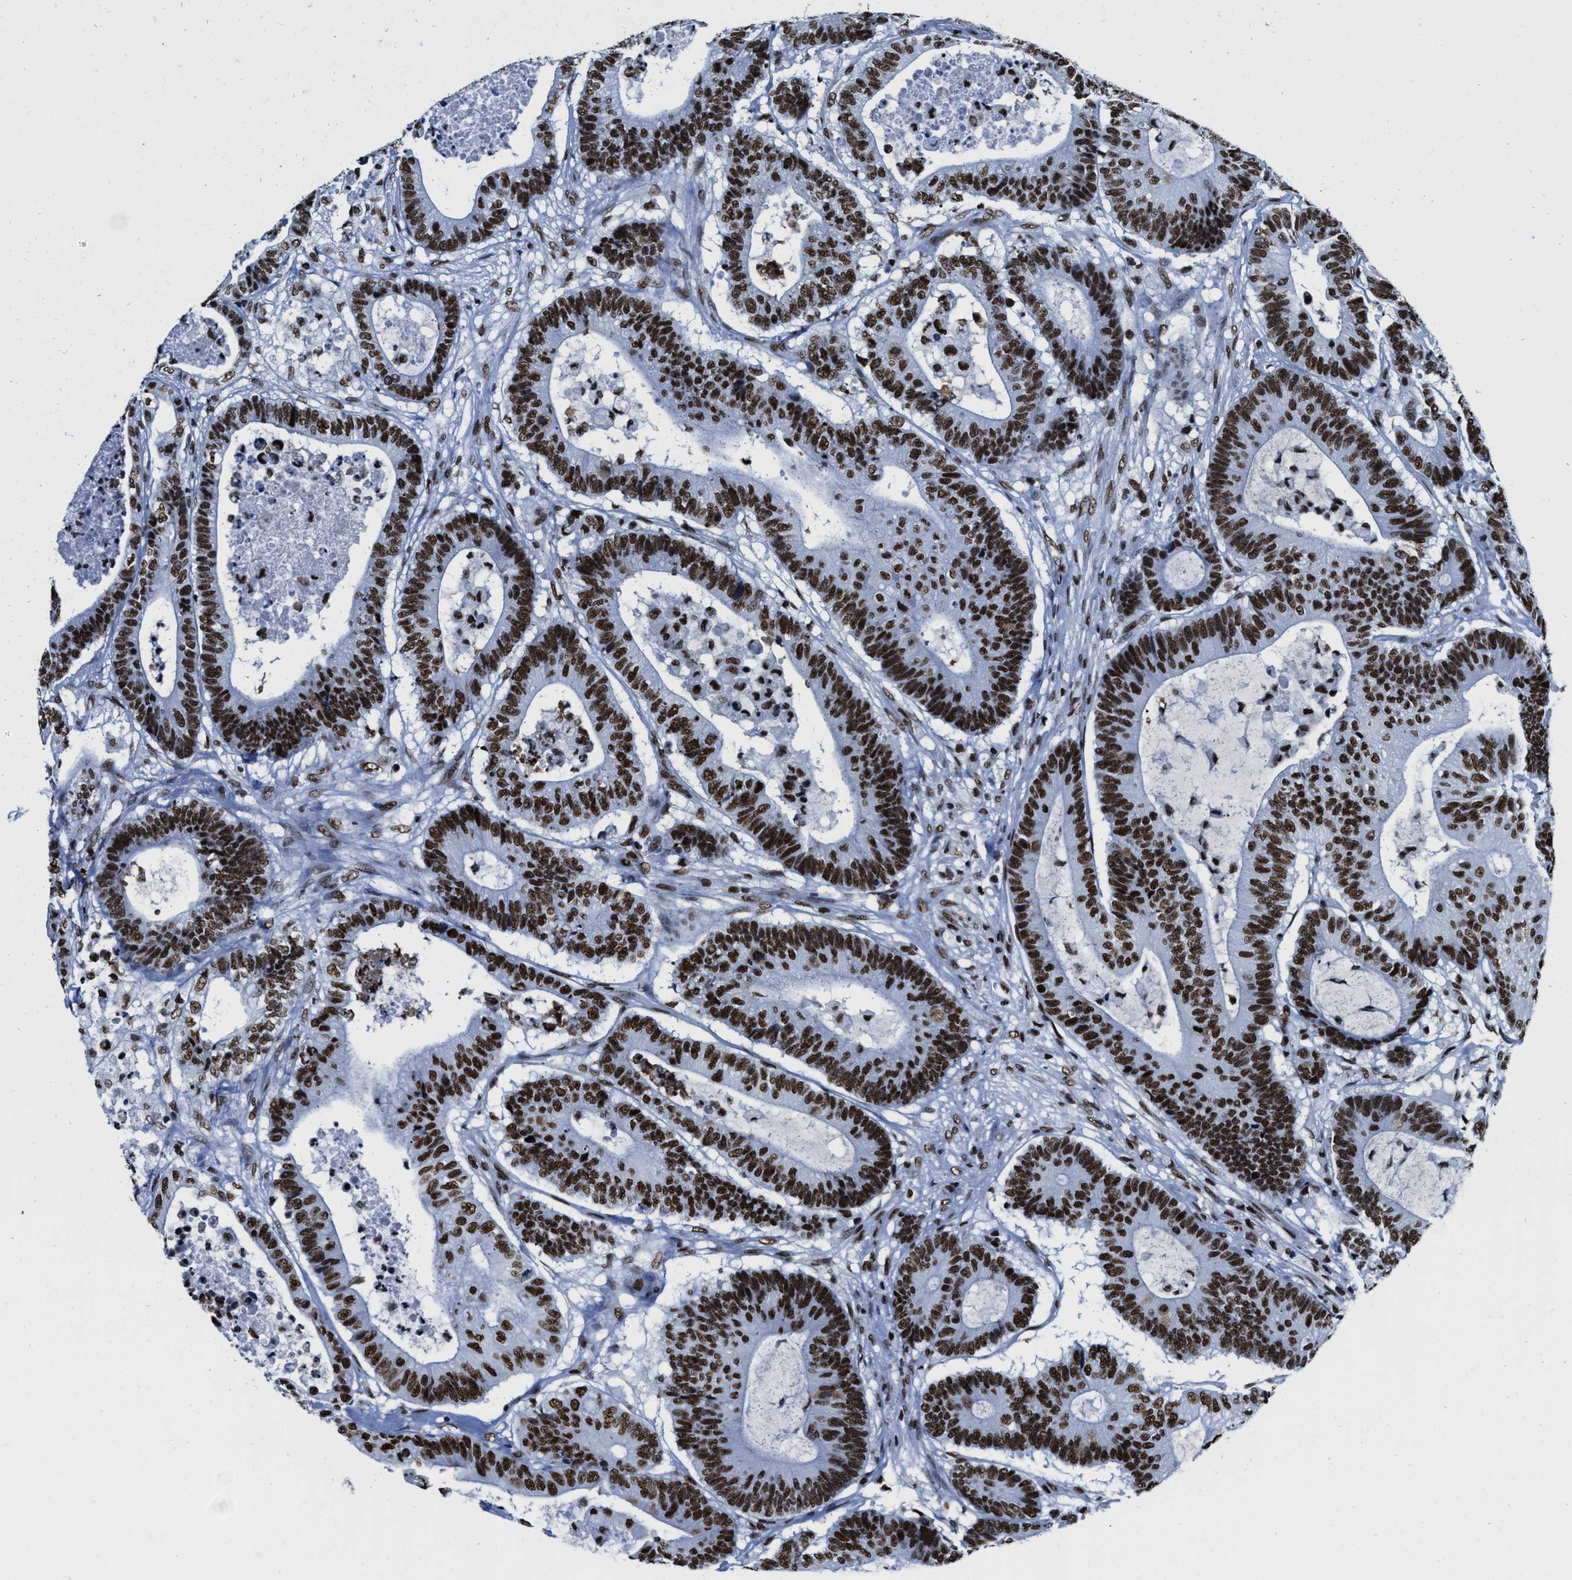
{"staining": {"intensity": "strong", "quantity": ">75%", "location": "nuclear"}, "tissue": "colorectal cancer", "cell_type": "Tumor cells", "image_type": "cancer", "snomed": [{"axis": "morphology", "description": "Adenocarcinoma, NOS"}, {"axis": "topography", "description": "Colon"}], "caption": "Human colorectal cancer stained with a brown dye reveals strong nuclear positive staining in approximately >75% of tumor cells.", "gene": "SMARCC2", "patient": {"sex": "female", "age": 84}}